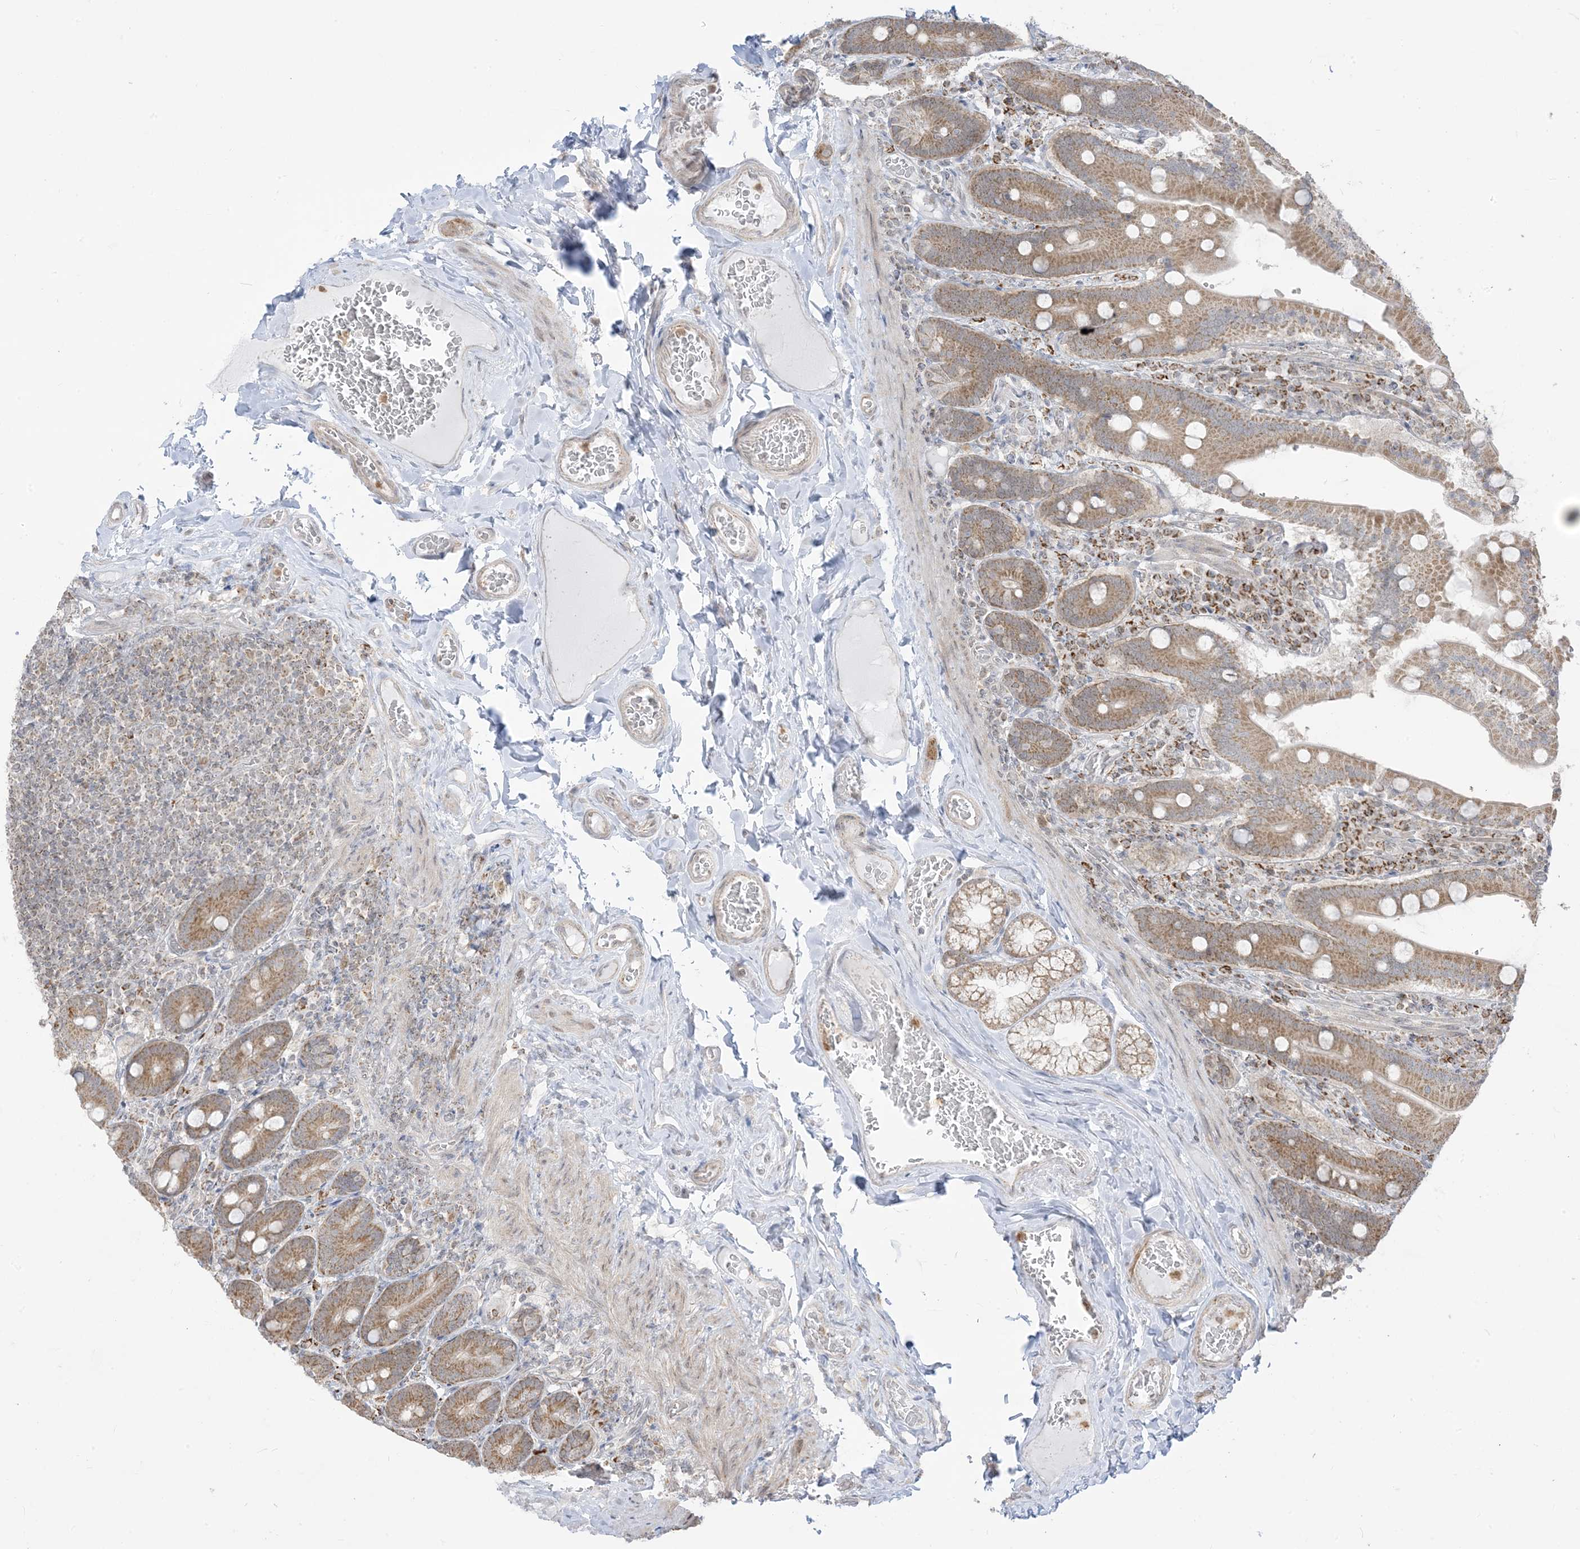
{"staining": {"intensity": "moderate", "quantity": ">75%", "location": "cytoplasmic/membranous"}, "tissue": "duodenum", "cell_type": "Glandular cells", "image_type": "normal", "snomed": [{"axis": "morphology", "description": "Normal tissue, NOS"}, {"axis": "topography", "description": "Duodenum"}], "caption": "This histopathology image shows IHC staining of benign human duodenum, with medium moderate cytoplasmic/membranous positivity in about >75% of glandular cells.", "gene": "KANSL3", "patient": {"sex": "female", "age": 62}}